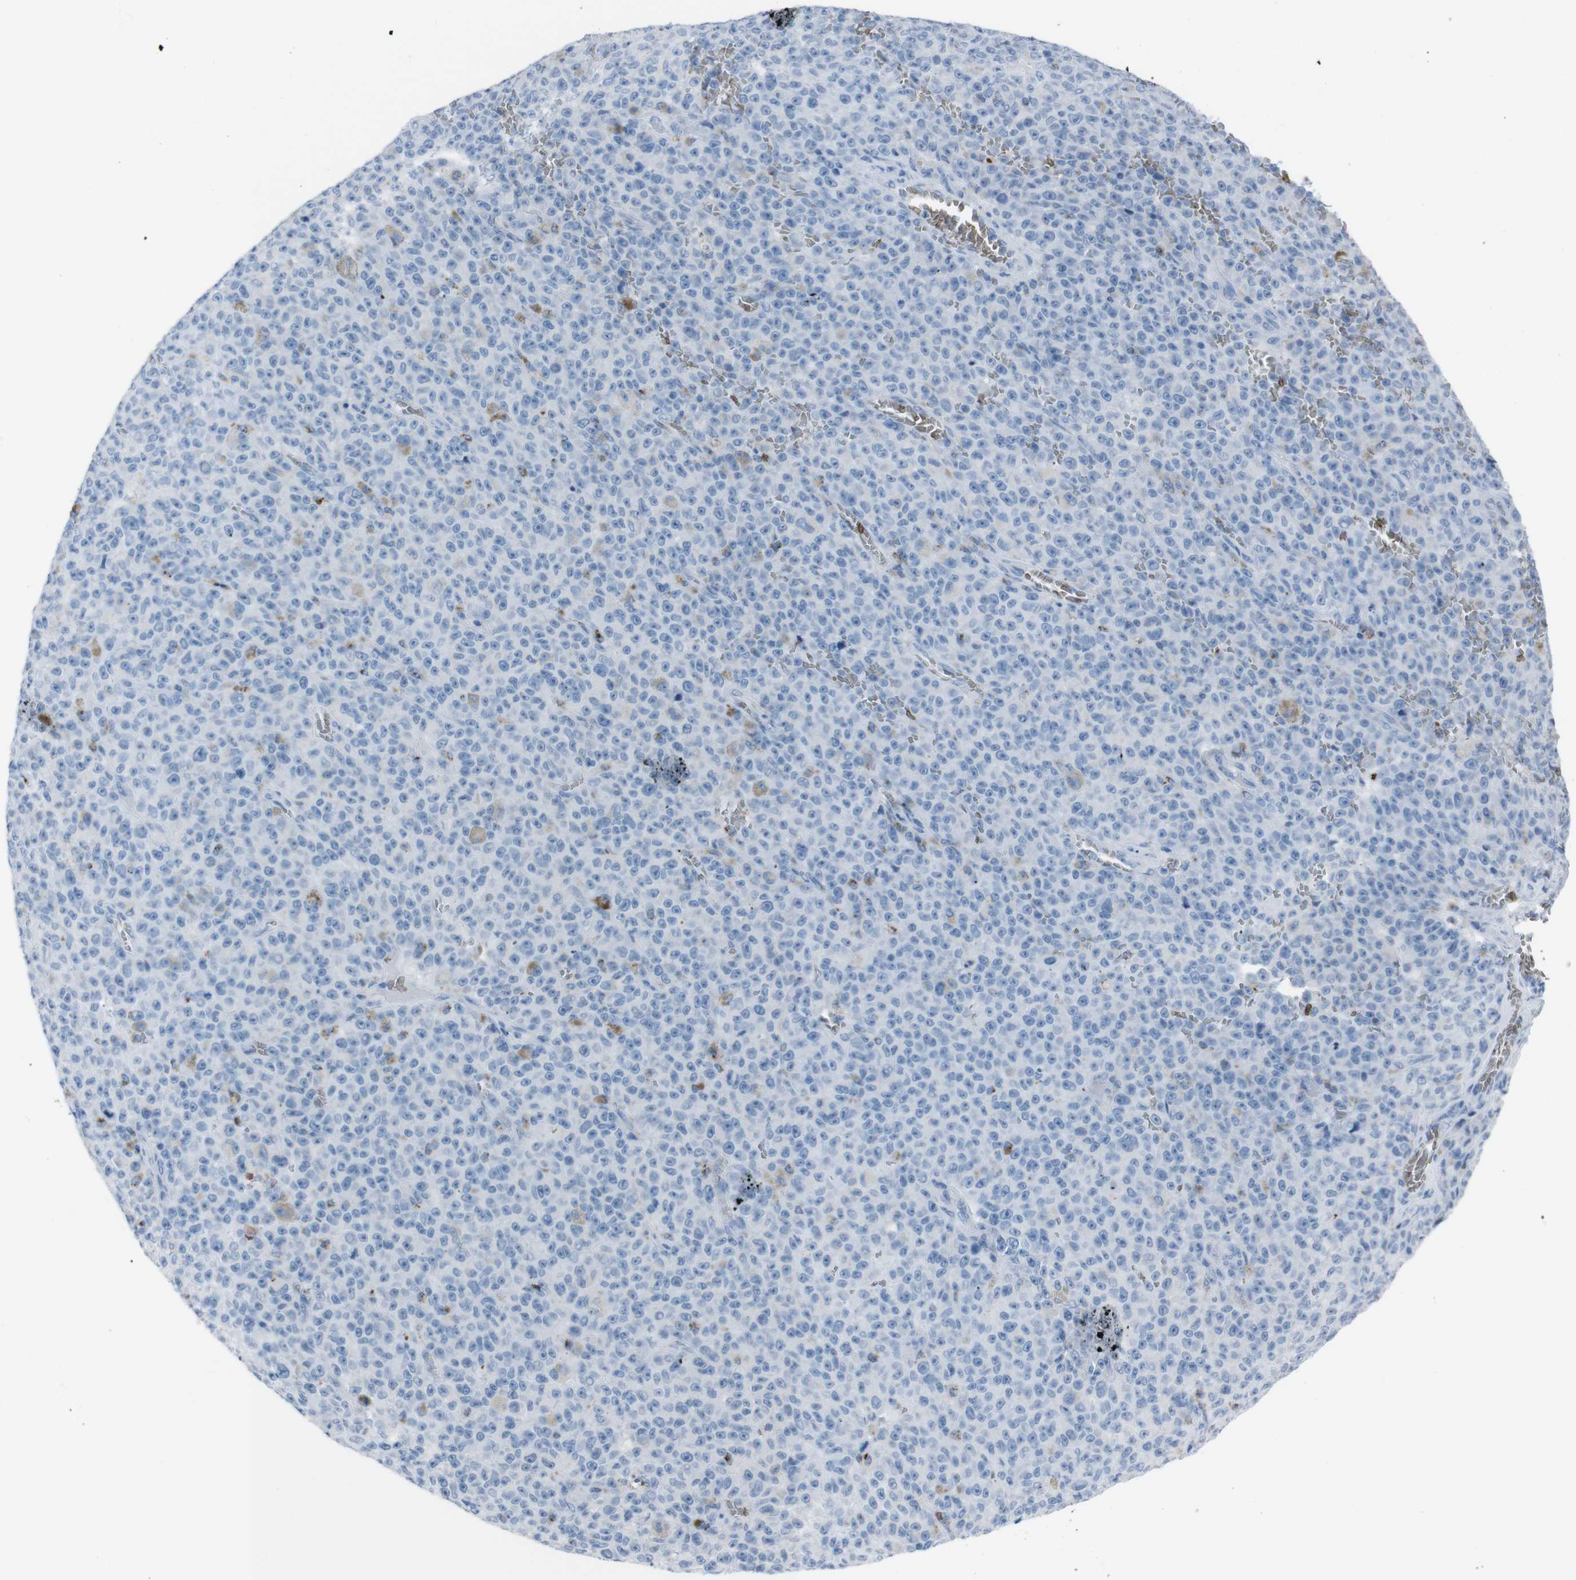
{"staining": {"intensity": "negative", "quantity": "none", "location": "none"}, "tissue": "melanoma", "cell_type": "Tumor cells", "image_type": "cancer", "snomed": [{"axis": "morphology", "description": "Malignant melanoma, NOS"}, {"axis": "topography", "description": "Skin"}], "caption": "There is no significant positivity in tumor cells of malignant melanoma.", "gene": "ST6GAL1", "patient": {"sex": "female", "age": 82}}